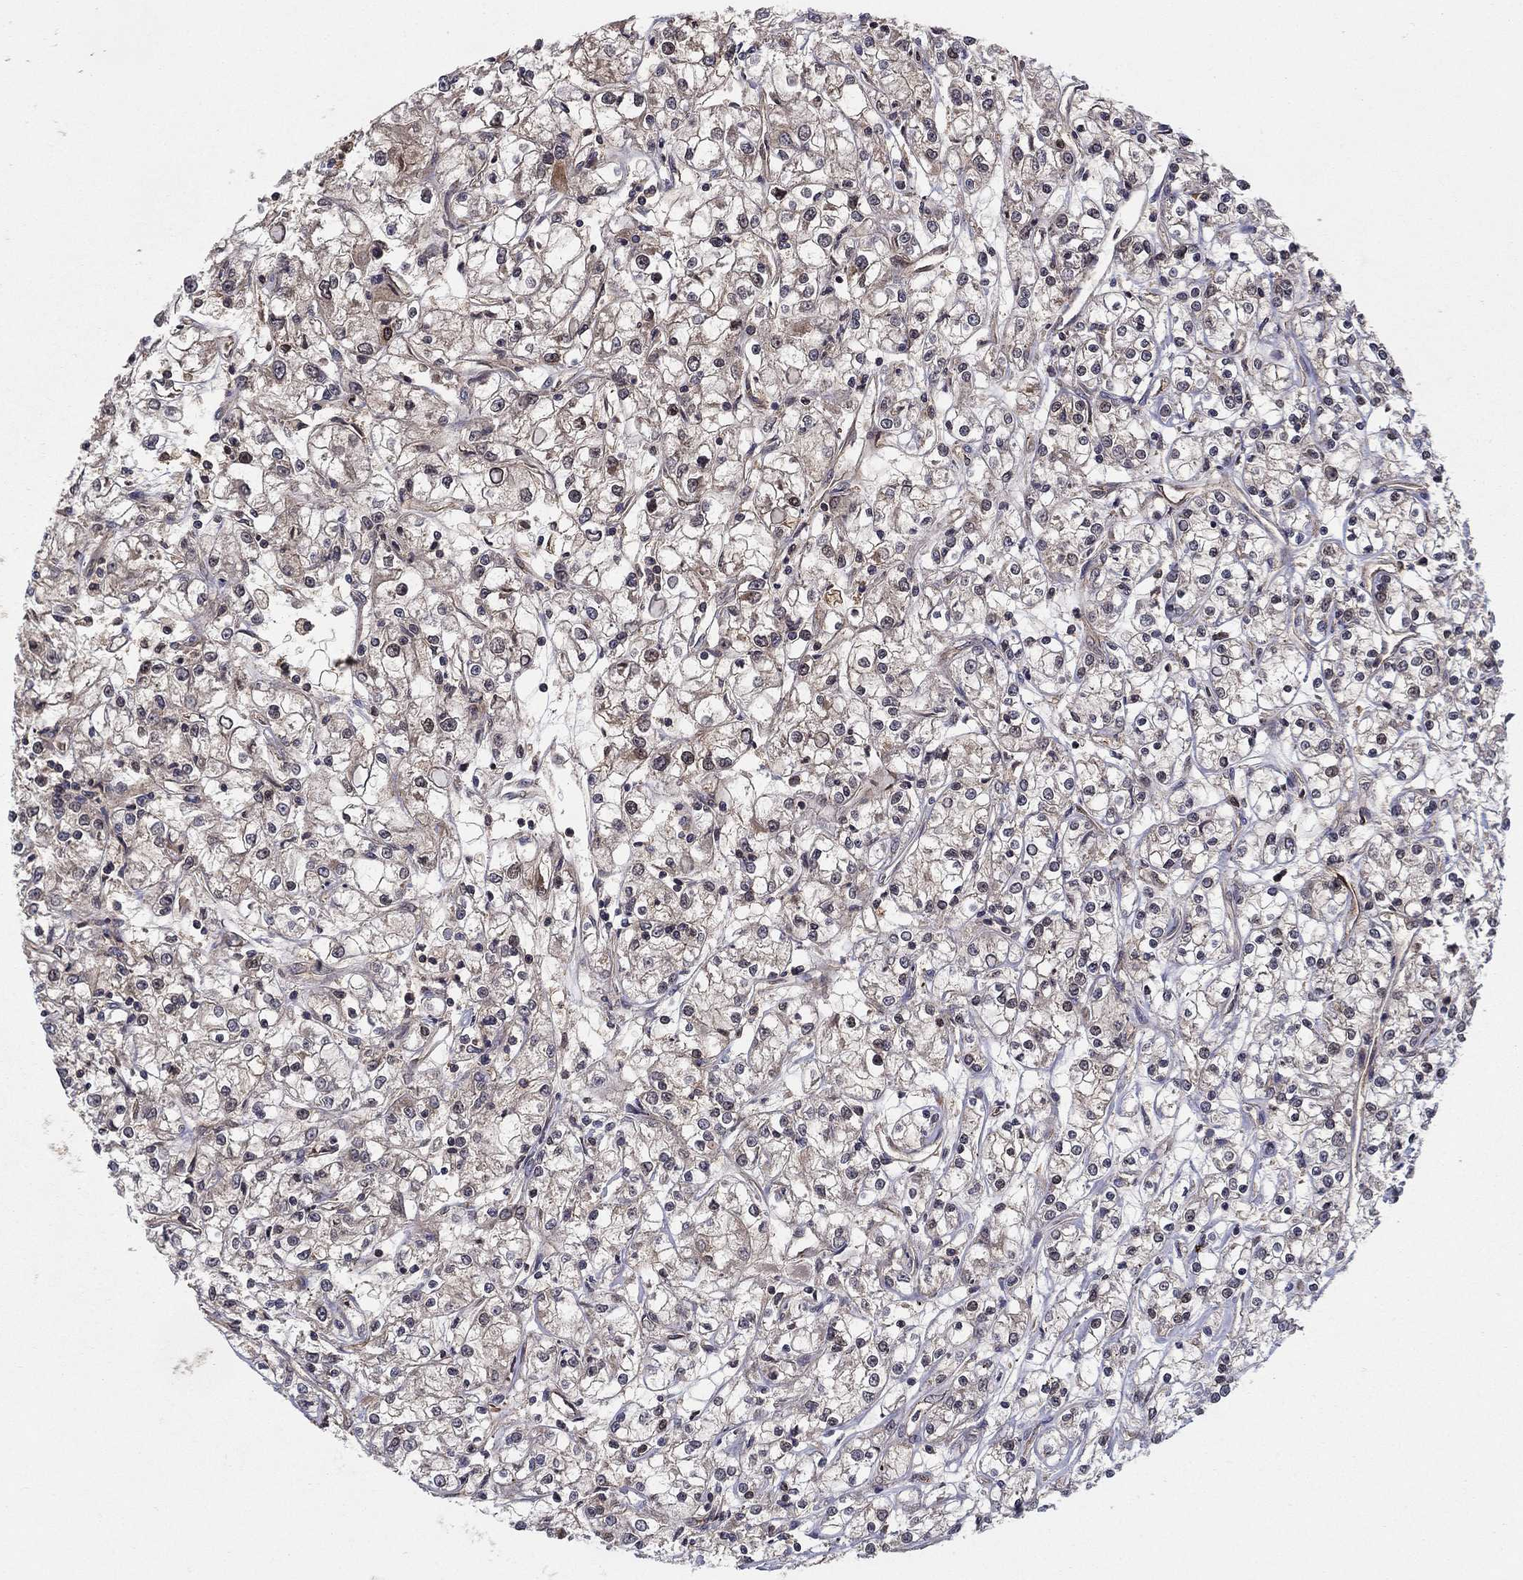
{"staining": {"intensity": "negative", "quantity": "none", "location": "none"}, "tissue": "renal cancer", "cell_type": "Tumor cells", "image_type": "cancer", "snomed": [{"axis": "morphology", "description": "Adenocarcinoma, NOS"}, {"axis": "topography", "description": "Kidney"}], "caption": "This micrograph is of renal adenocarcinoma stained with IHC to label a protein in brown with the nuclei are counter-stained blue. There is no positivity in tumor cells. (DAB immunohistochemistry with hematoxylin counter stain).", "gene": "BMERB1", "patient": {"sex": "female", "age": 59}}